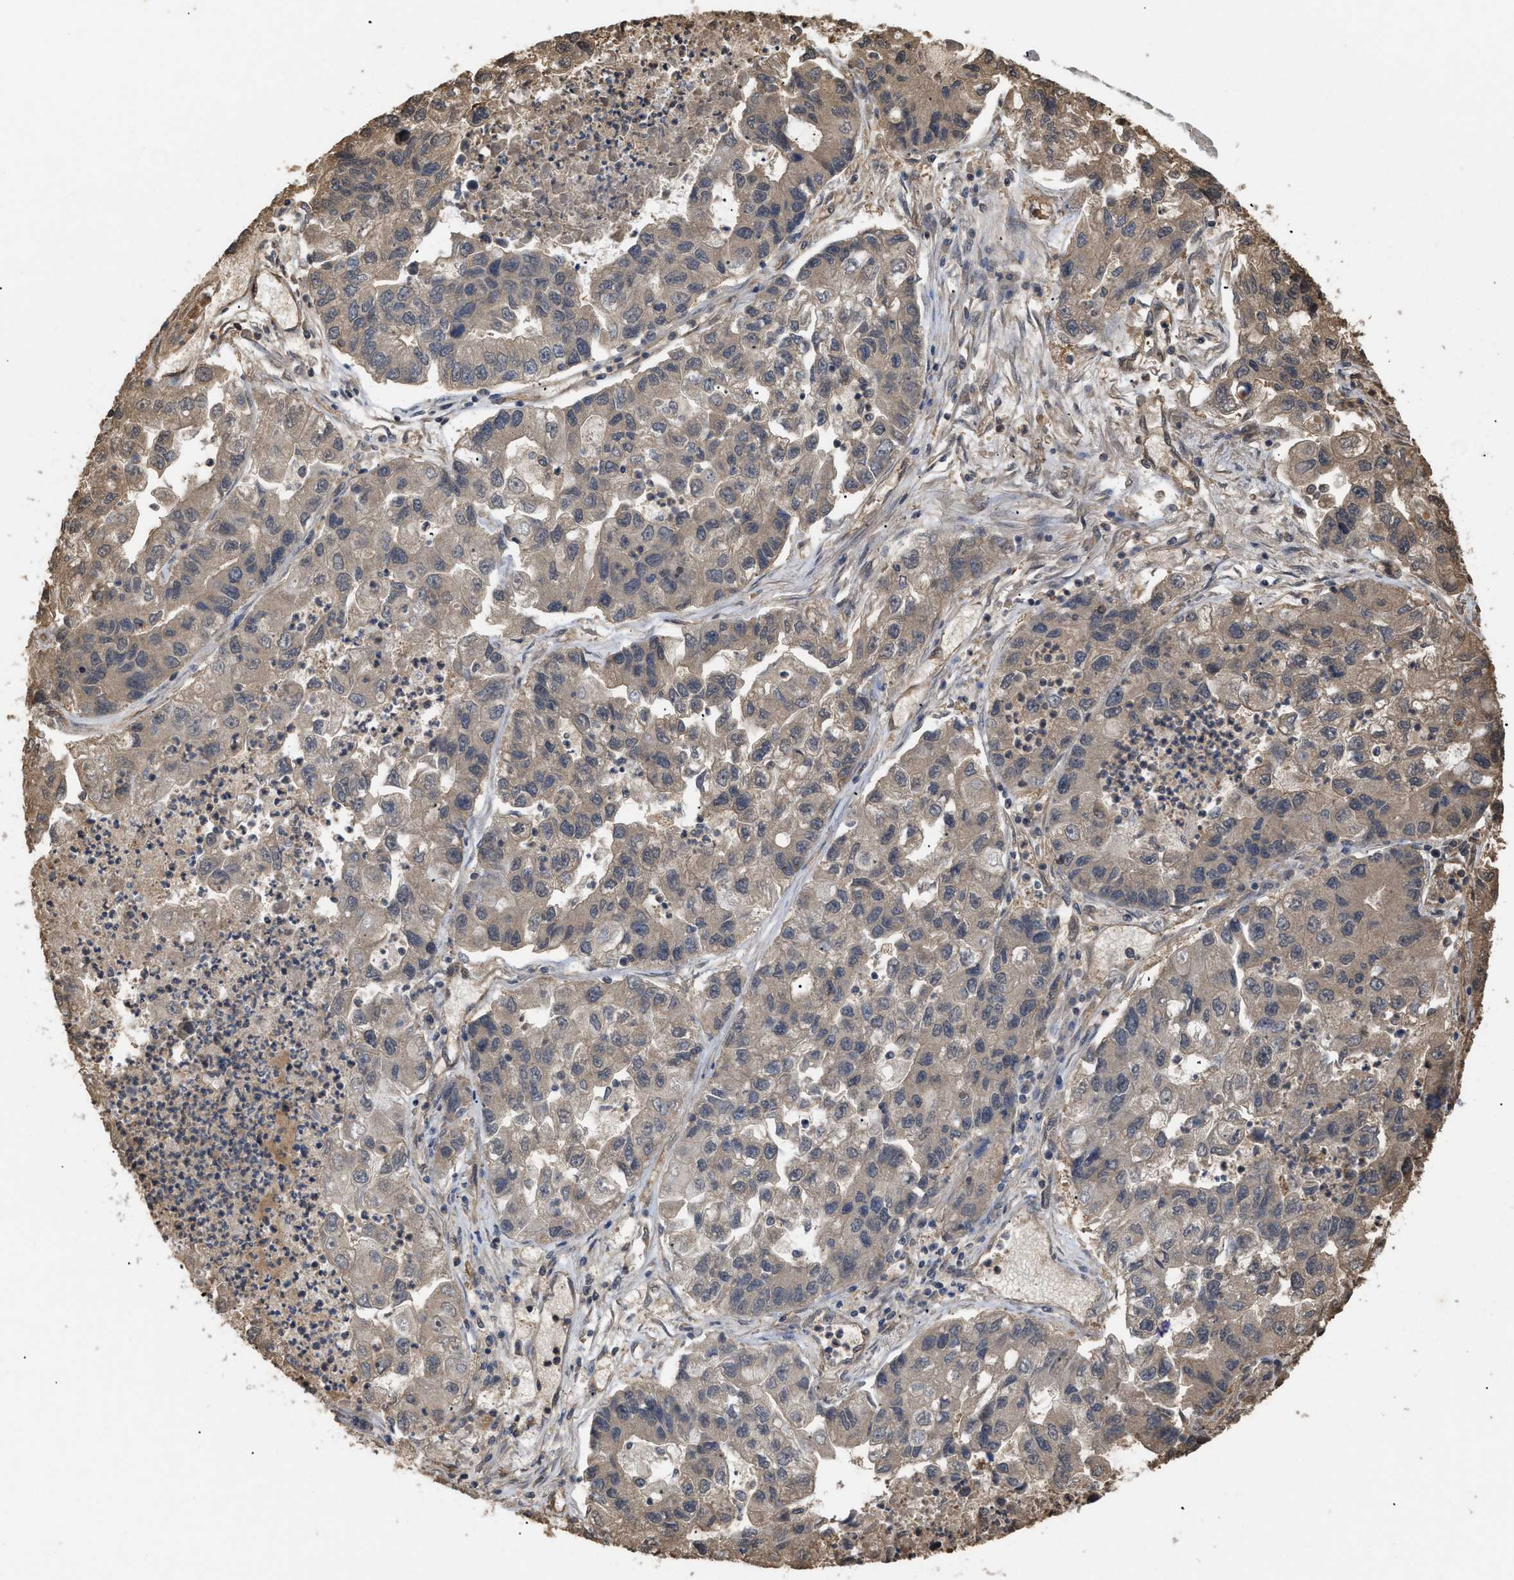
{"staining": {"intensity": "weak", "quantity": "25%-75%", "location": "cytoplasmic/membranous"}, "tissue": "lung cancer", "cell_type": "Tumor cells", "image_type": "cancer", "snomed": [{"axis": "morphology", "description": "Adenocarcinoma, NOS"}, {"axis": "topography", "description": "Lung"}], "caption": "Immunohistochemical staining of human lung cancer displays low levels of weak cytoplasmic/membranous protein expression in about 25%-75% of tumor cells.", "gene": "CALM1", "patient": {"sex": "female", "age": 51}}